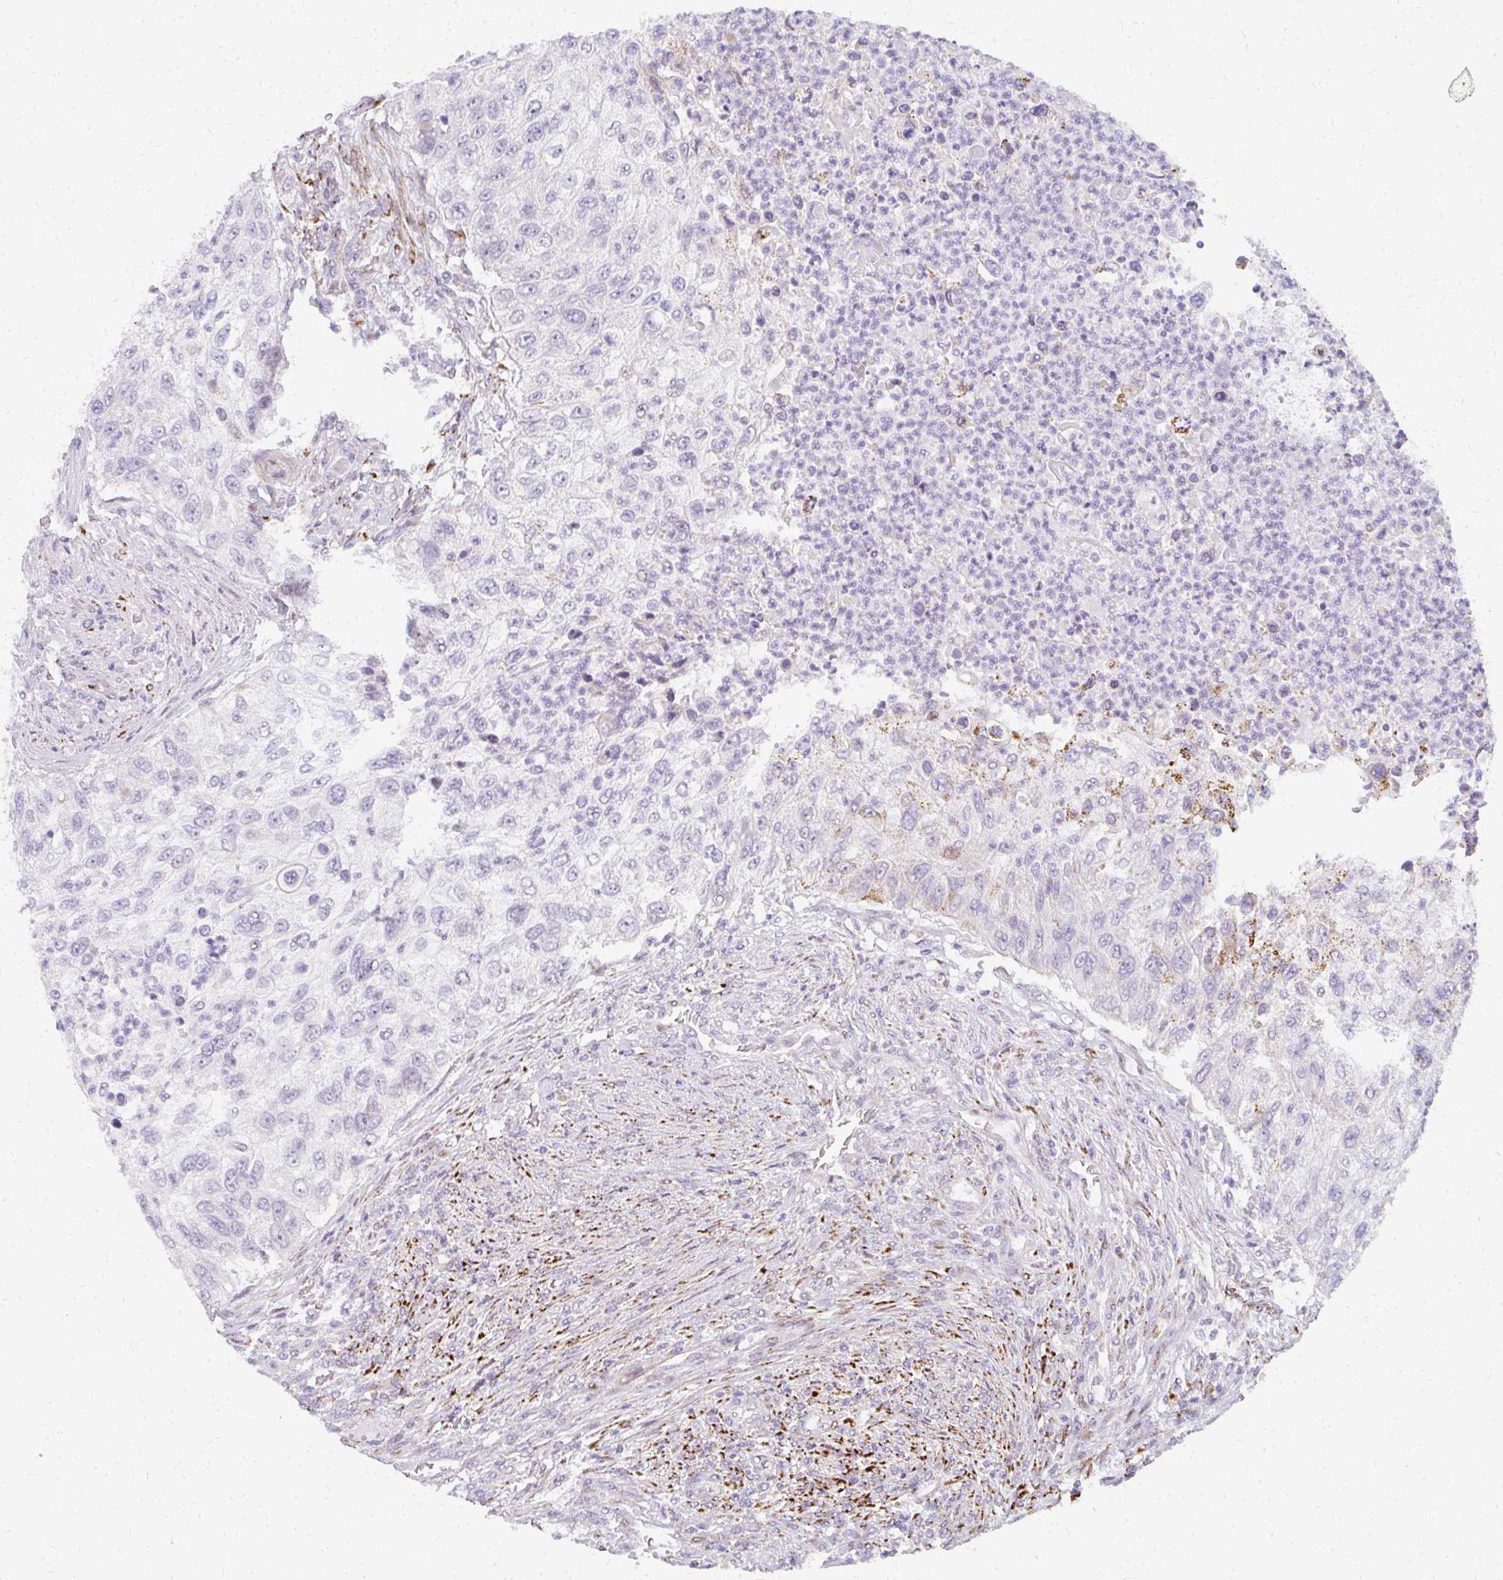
{"staining": {"intensity": "moderate", "quantity": "<25%", "location": "cytoplasmic/membranous"}, "tissue": "urothelial cancer", "cell_type": "Tumor cells", "image_type": "cancer", "snomed": [{"axis": "morphology", "description": "Urothelial carcinoma, High grade"}, {"axis": "topography", "description": "Urinary bladder"}], "caption": "Human urothelial cancer stained with a brown dye displays moderate cytoplasmic/membranous positive positivity in approximately <25% of tumor cells.", "gene": "PLA2G5", "patient": {"sex": "female", "age": 60}}